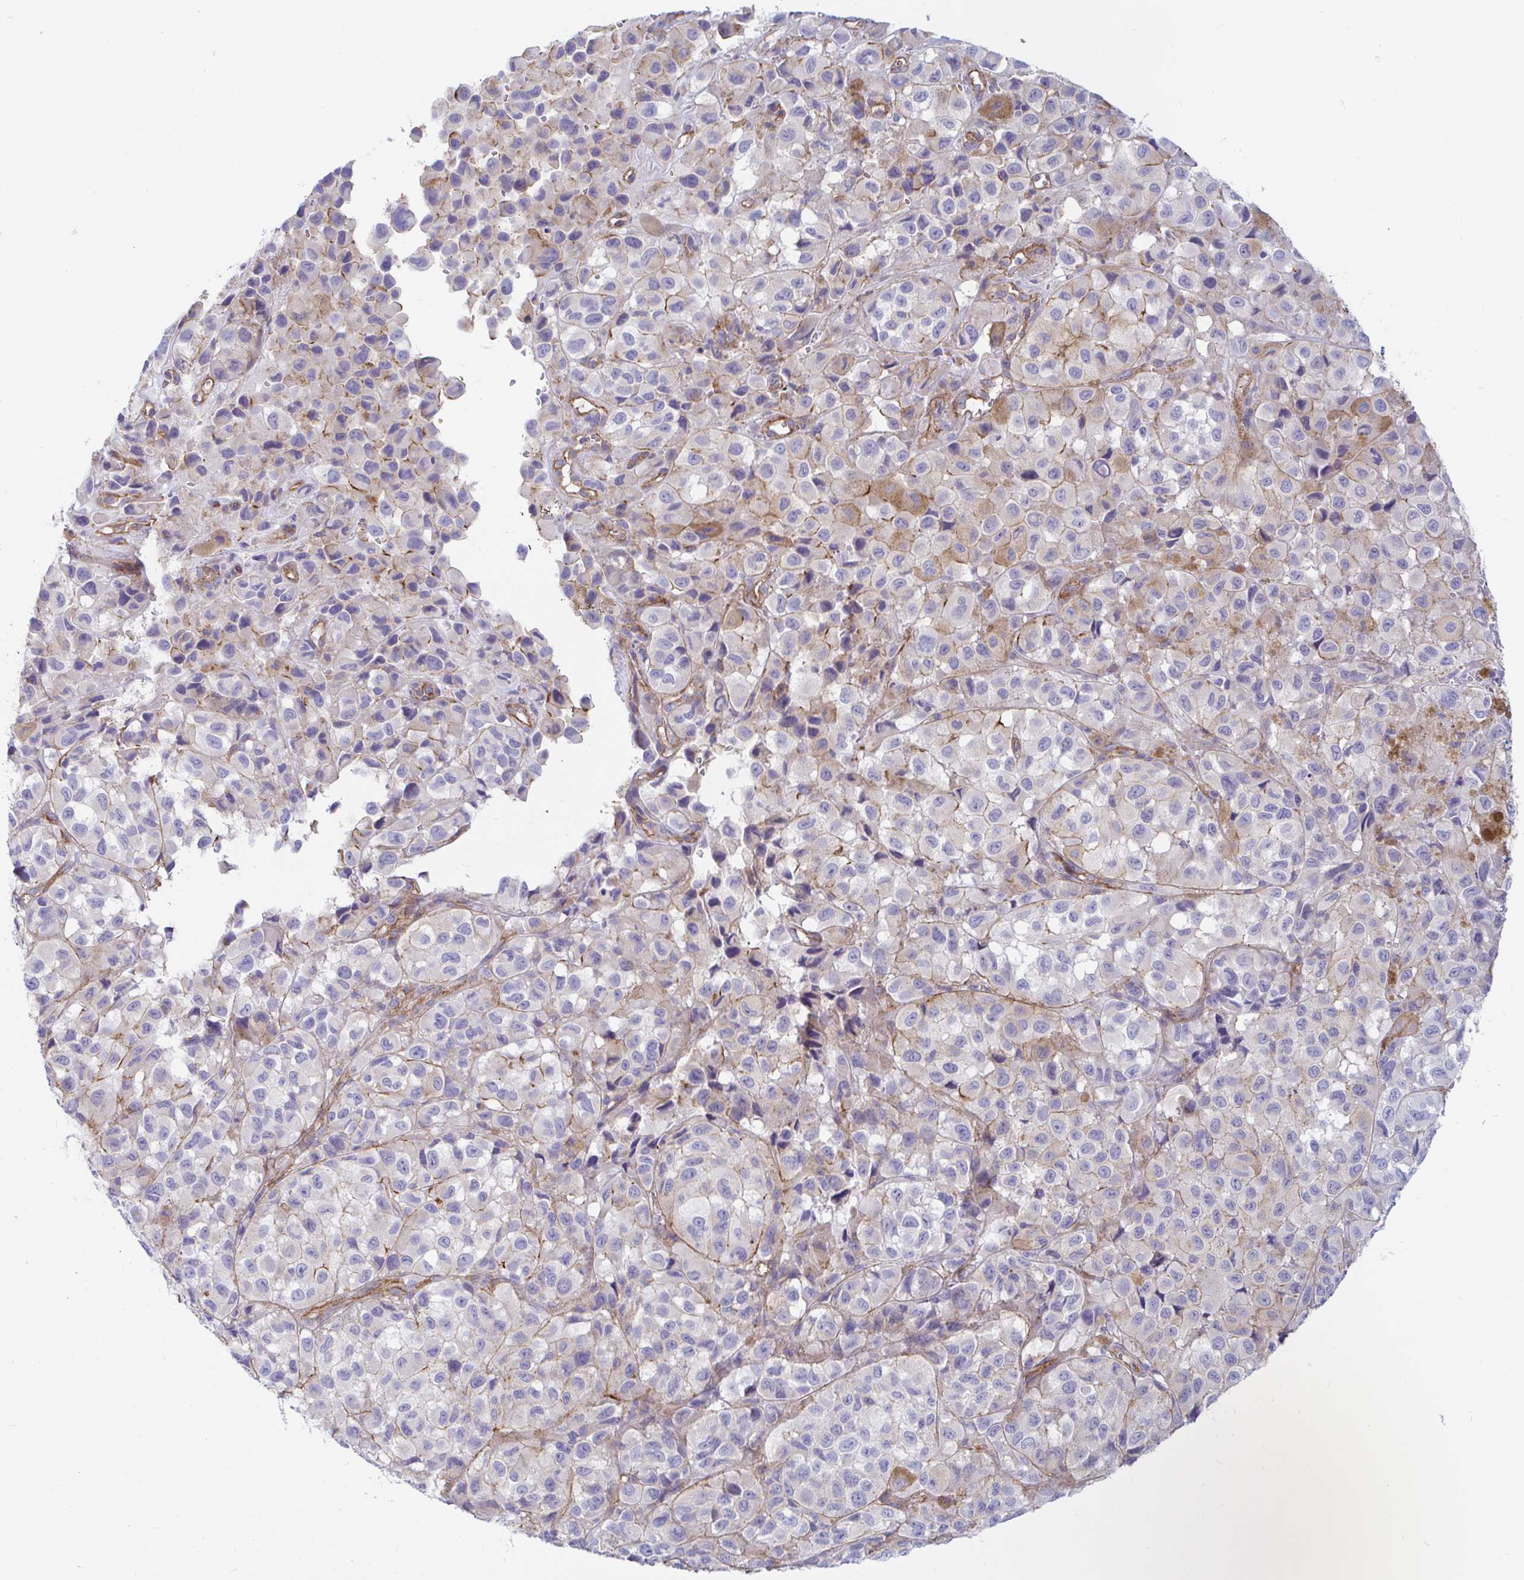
{"staining": {"intensity": "weak", "quantity": "<25%", "location": "cytoplasmic/membranous"}, "tissue": "melanoma", "cell_type": "Tumor cells", "image_type": "cancer", "snomed": [{"axis": "morphology", "description": "Malignant melanoma, NOS"}, {"axis": "topography", "description": "Skin"}], "caption": "A high-resolution histopathology image shows IHC staining of malignant melanoma, which displays no significant positivity in tumor cells. (DAB (3,3'-diaminobenzidine) immunohistochemistry visualized using brightfield microscopy, high magnification).", "gene": "ARL4D", "patient": {"sex": "male", "age": 93}}